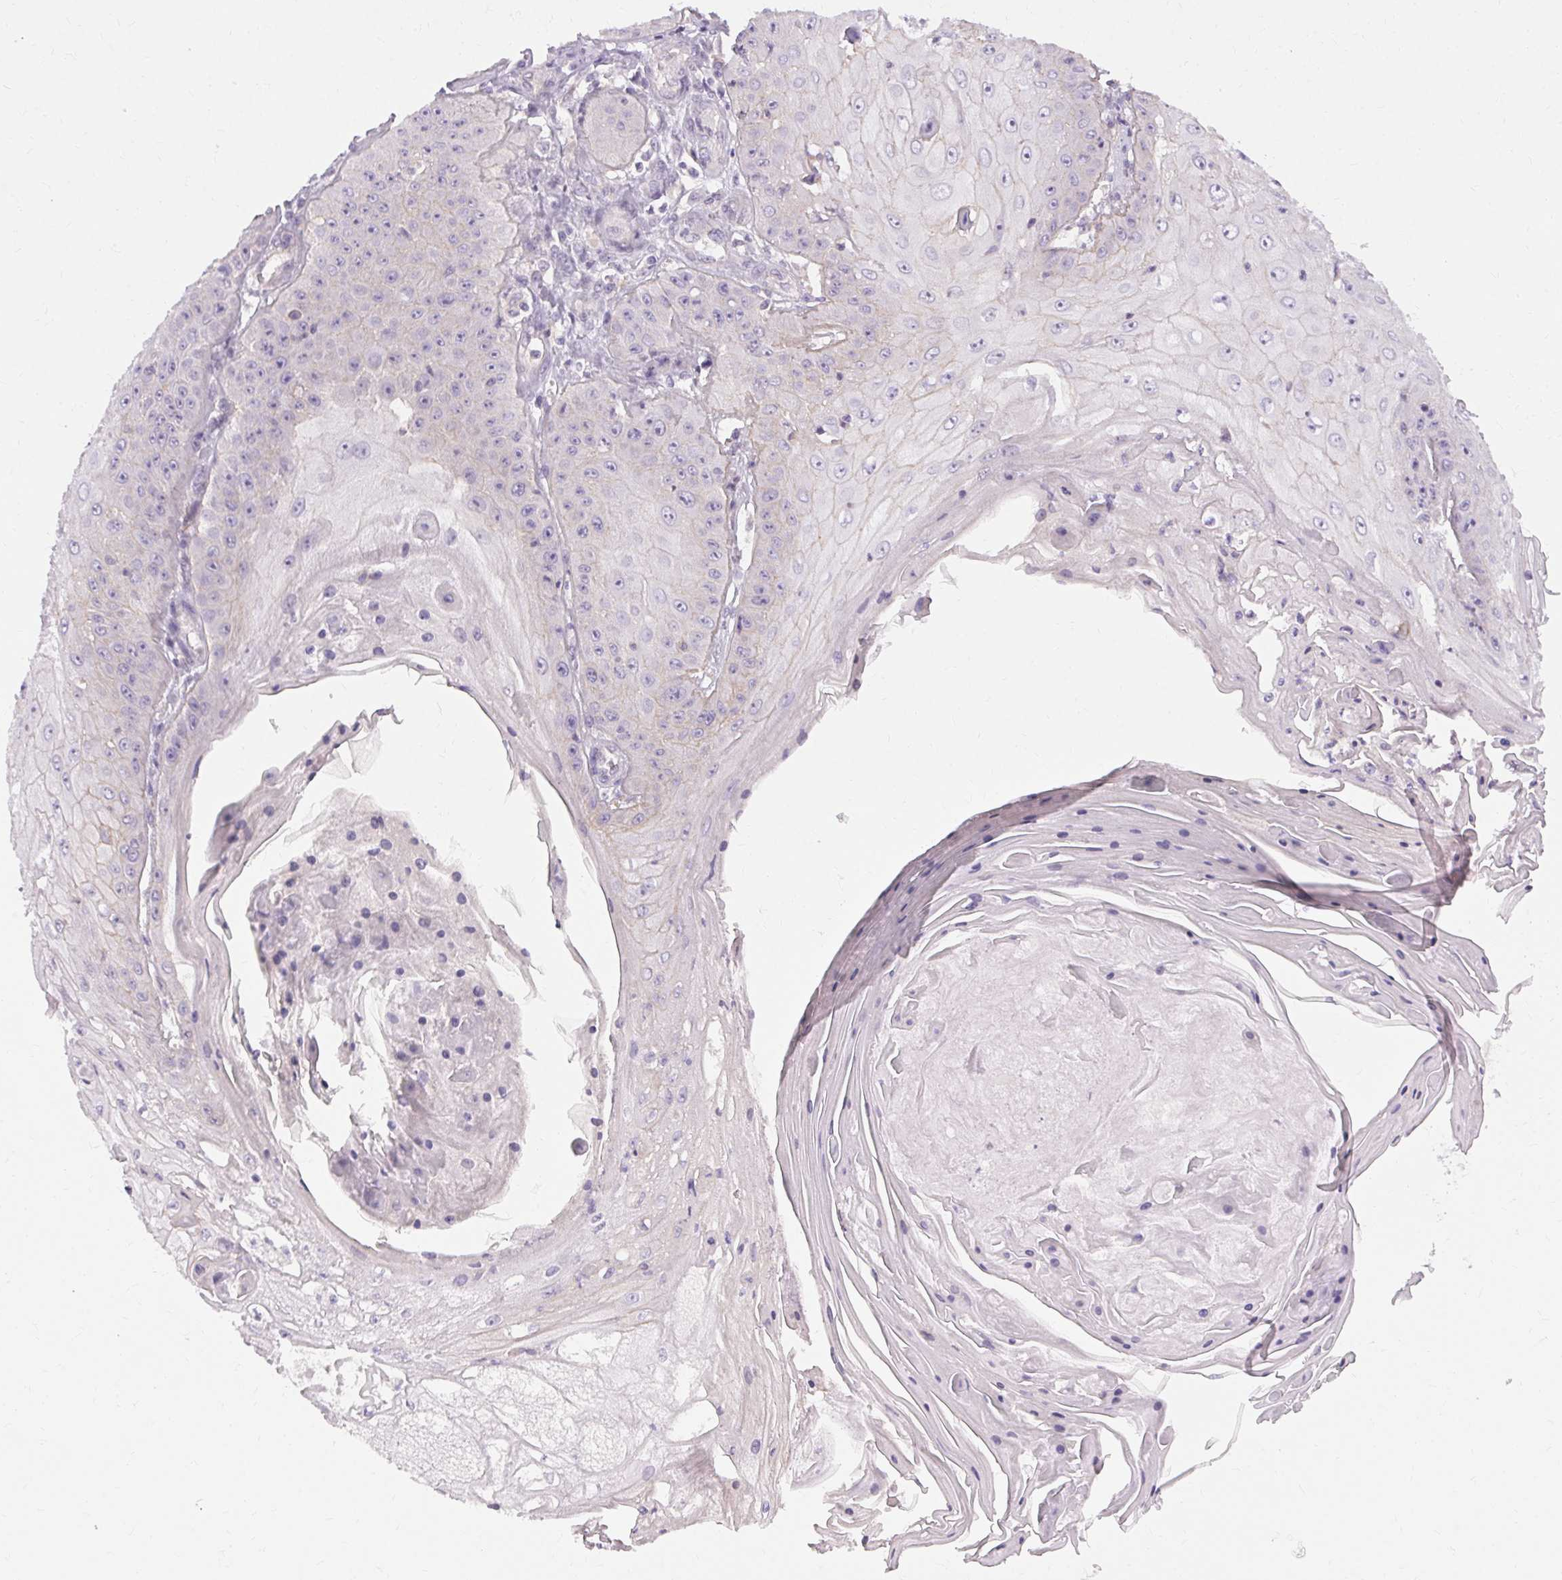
{"staining": {"intensity": "negative", "quantity": "none", "location": "none"}, "tissue": "skin cancer", "cell_type": "Tumor cells", "image_type": "cancer", "snomed": [{"axis": "morphology", "description": "Squamous cell carcinoma, NOS"}, {"axis": "topography", "description": "Skin"}], "caption": "A micrograph of human skin cancer is negative for staining in tumor cells.", "gene": "TM6SF1", "patient": {"sex": "male", "age": 70}}